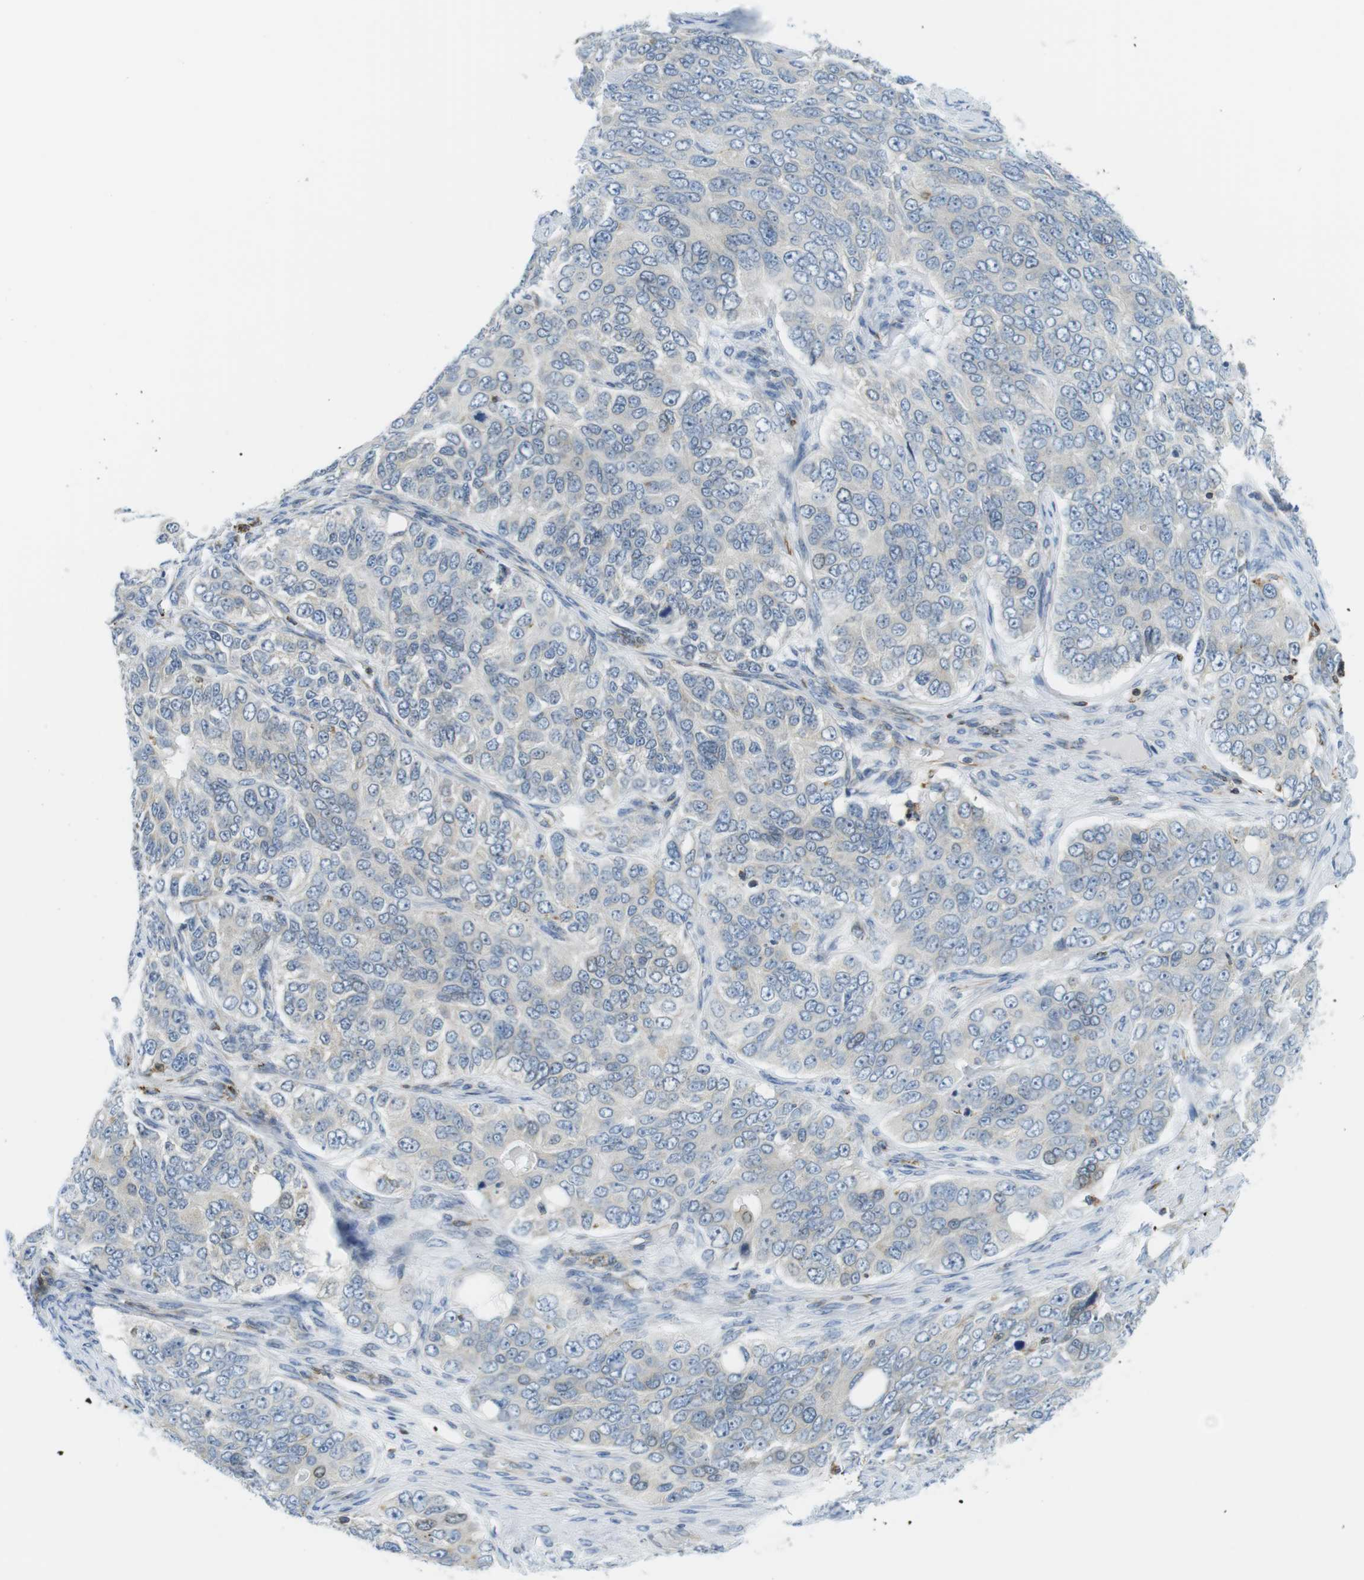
{"staining": {"intensity": "negative", "quantity": "none", "location": "none"}, "tissue": "ovarian cancer", "cell_type": "Tumor cells", "image_type": "cancer", "snomed": [{"axis": "morphology", "description": "Carcinoma, endometroid"}, {"axis": "topography", "description": "Ovary"}], "caption": "The histopathology image reveals no significant positivity in tumor cells of ovarian cancer.", "gene": "KCNE3", "patient": {"sex": "female", "age": 51}}